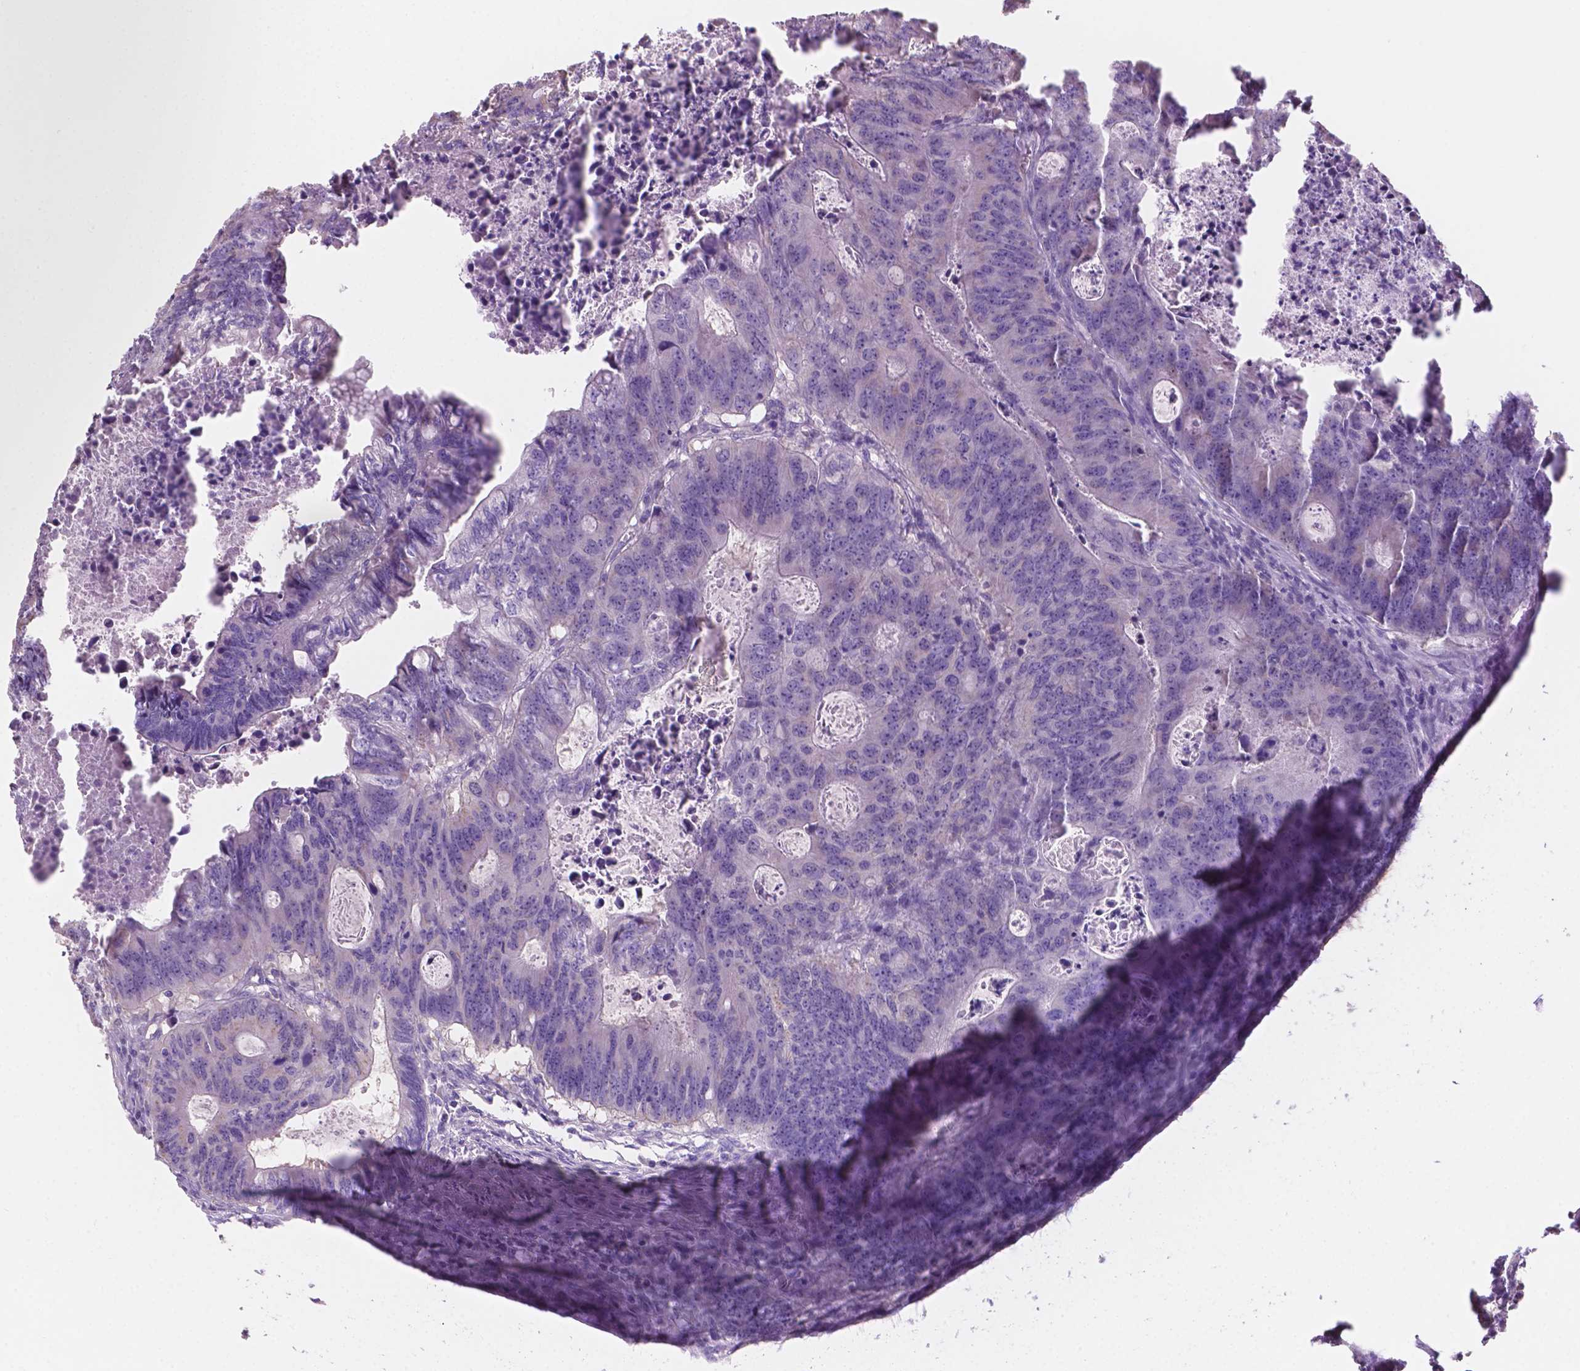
{"staining": {"intensity": "negative", "quantity": "none", "location": "none"}, "tissue": "colorectal cancer", "cell_type": "Tumor cells", "image_type": "cancer", "snomed": [{"axis": "morphology", "description": "Adenocarcinoma, NOS"}, {"axis": "topography", "description": "Colon"}], "caption": "High power microscopy histopathology image of an IHC image of colorectal cancer, revealing no significant positivity in tumor cells. Brightfield microscopy of IHC stained with DAB (brown) and hematoxylin (blue), captured at high magnification.", "gene": "SBSN", "patient": {"sex": "male", "age": 67}}